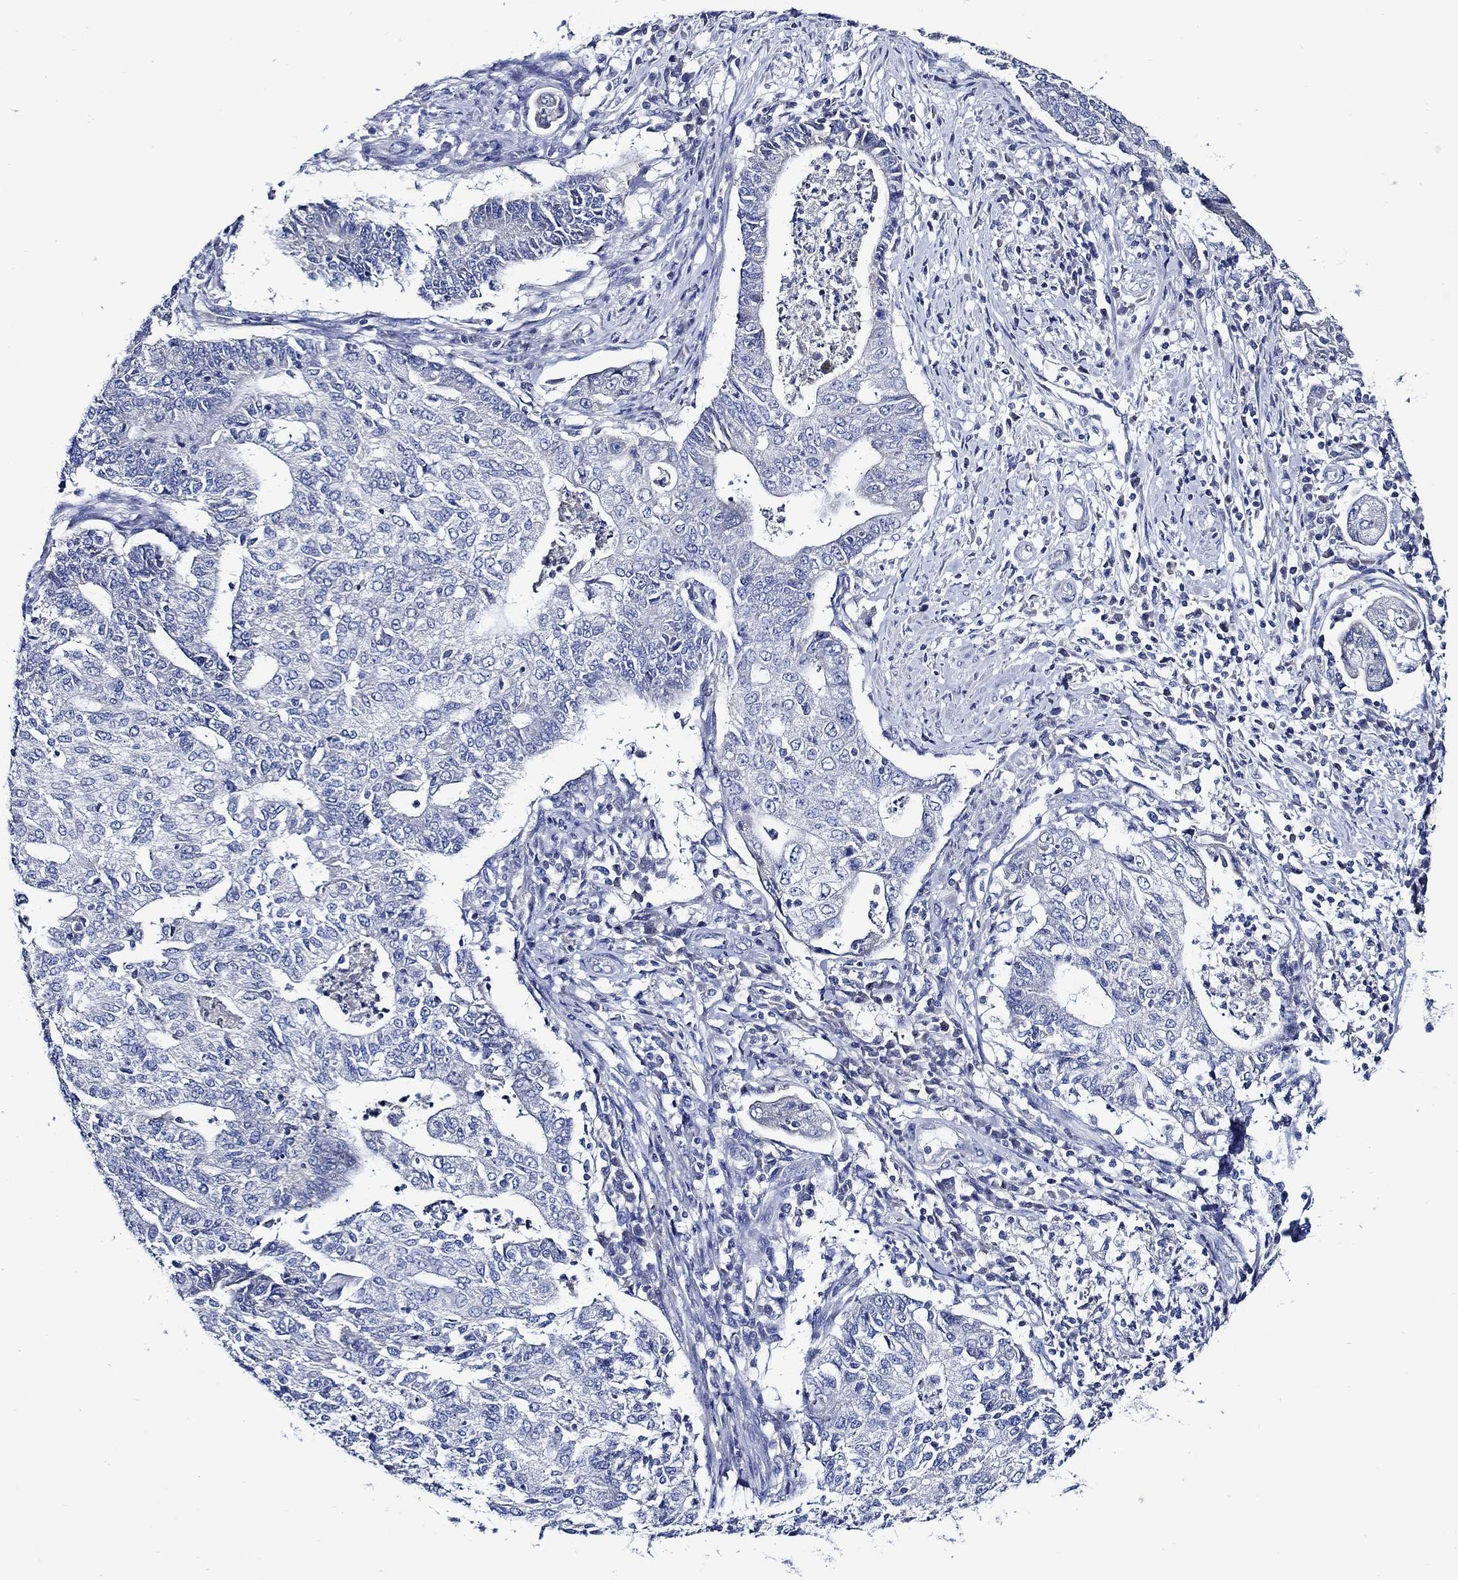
{"staining": {"intensity": "negative", "quantity": "none", "location": "none"}, "tissue": "endometrial cancer", "cell_type": "Tumor cells", "image_type": "cancer", "snomed": [{"axis": "morphology", "description": "Adenocarcinoma, NOS"}, {"axis": "topography", "description": "Uterus"}, {"axis": "topography", "description": "Endometrium"}], "caption": "High magnification brightfield microscopy of endometrial adenocarcinoma stained with DAB (3,3'-diaminobenzidine) (brown) and counterstained with hematoxylin (blue): tumor cells show no significant expression. (DAB IHC, high magnification).", "gene": "SKOR1", "patient": {"sex": "female", "age": 54}}